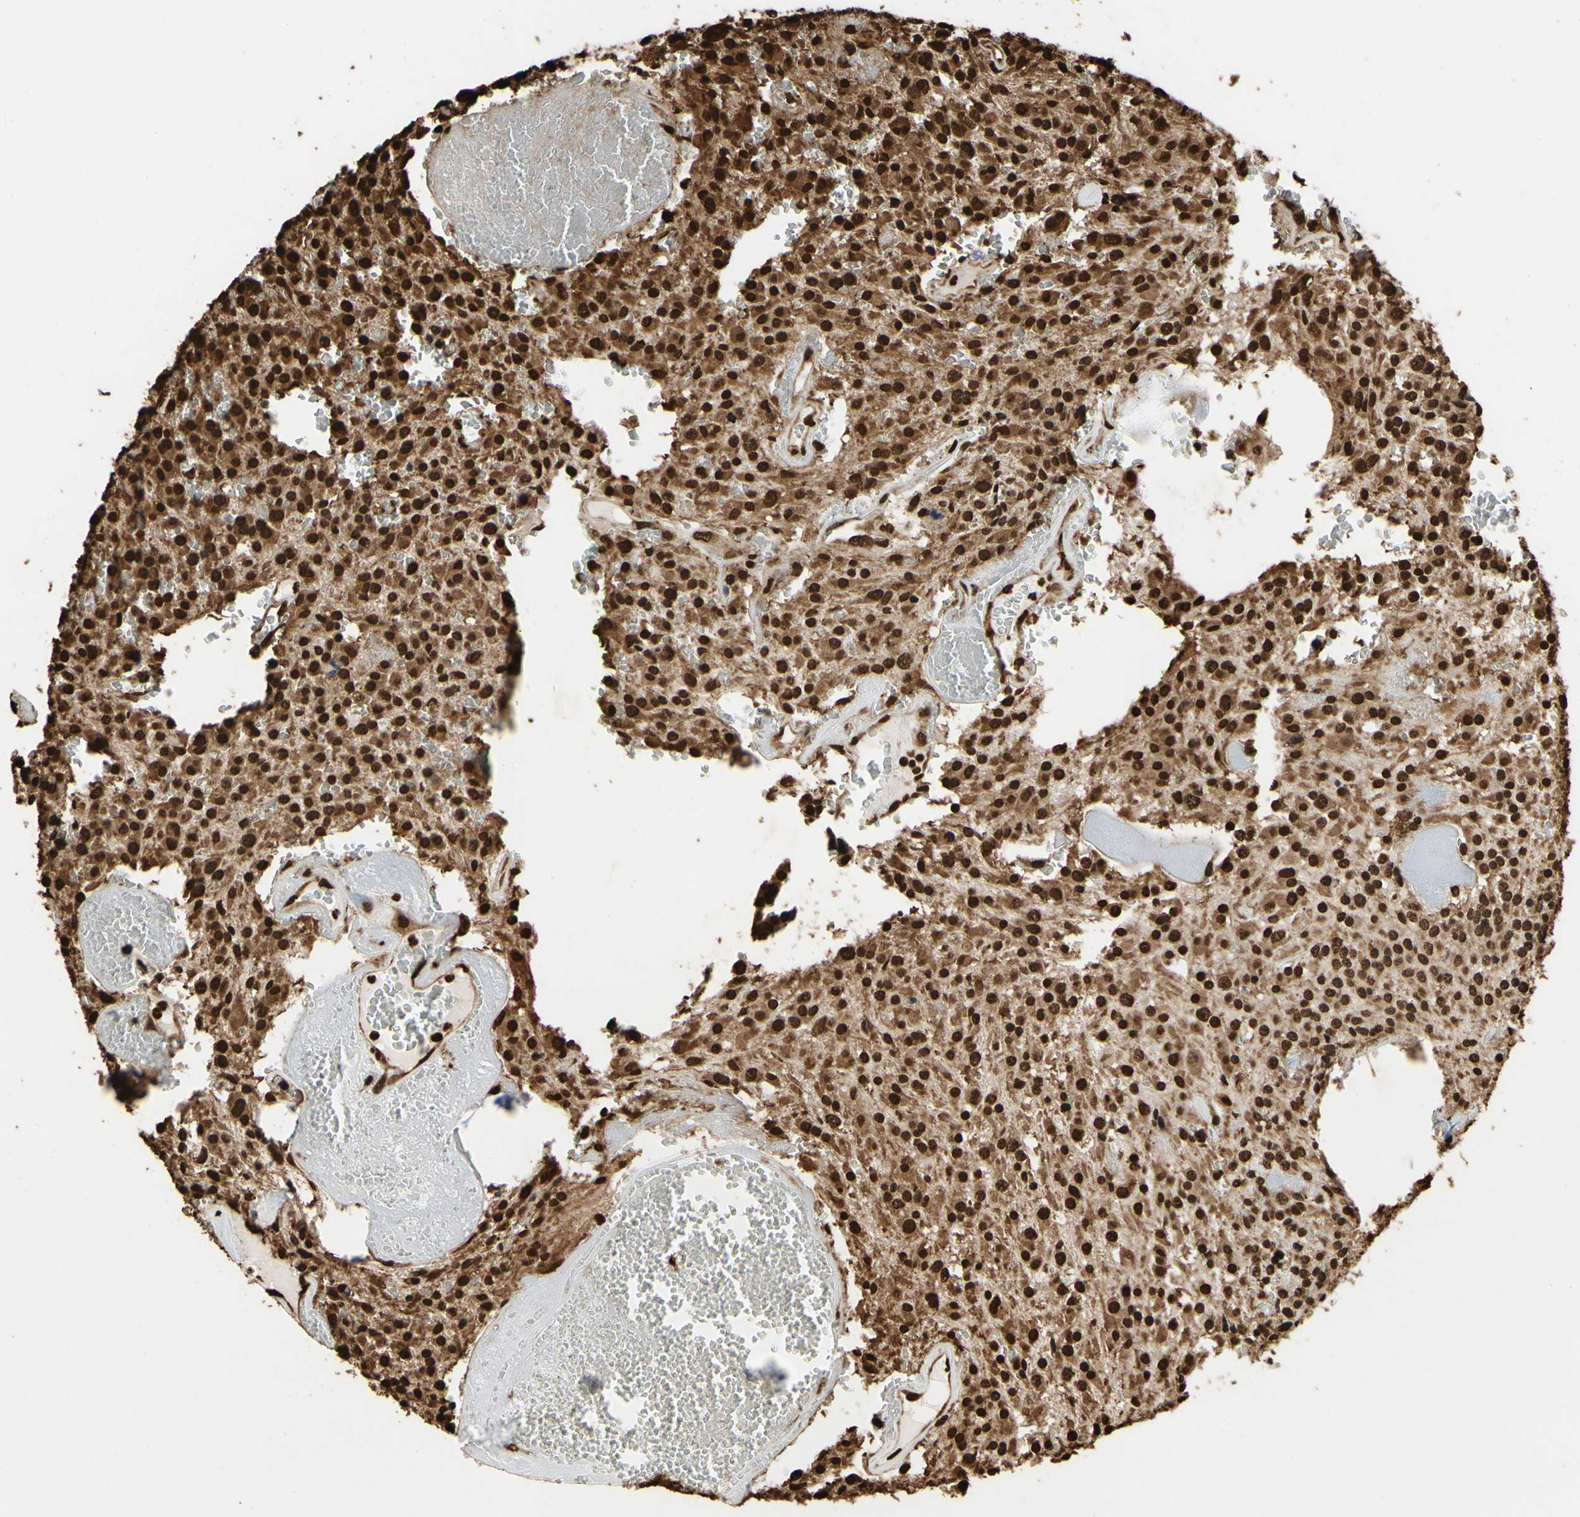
{"staining": {"intensity": "strong", "quantity": ">75%", "location": "cytoplasmic/membranous,nuclear"}, "tissue": "glioma", "cell_type": "Tumor cells", "image_type": "cancer", "snomed": [{"axis": "morphology", "description": "Glioma, malignant, Low grade"}, {"axis": "topography", "description": "Brain"}], "caption": "Immunohistochemistry (DAB) staining of human glioma exhibits strong cytoplasmic/membranous and nuclear protein positivity in about >75% of tumor cells.", "gene": "HNRNPK", "patient": {"sex": "male", "age": 58}}